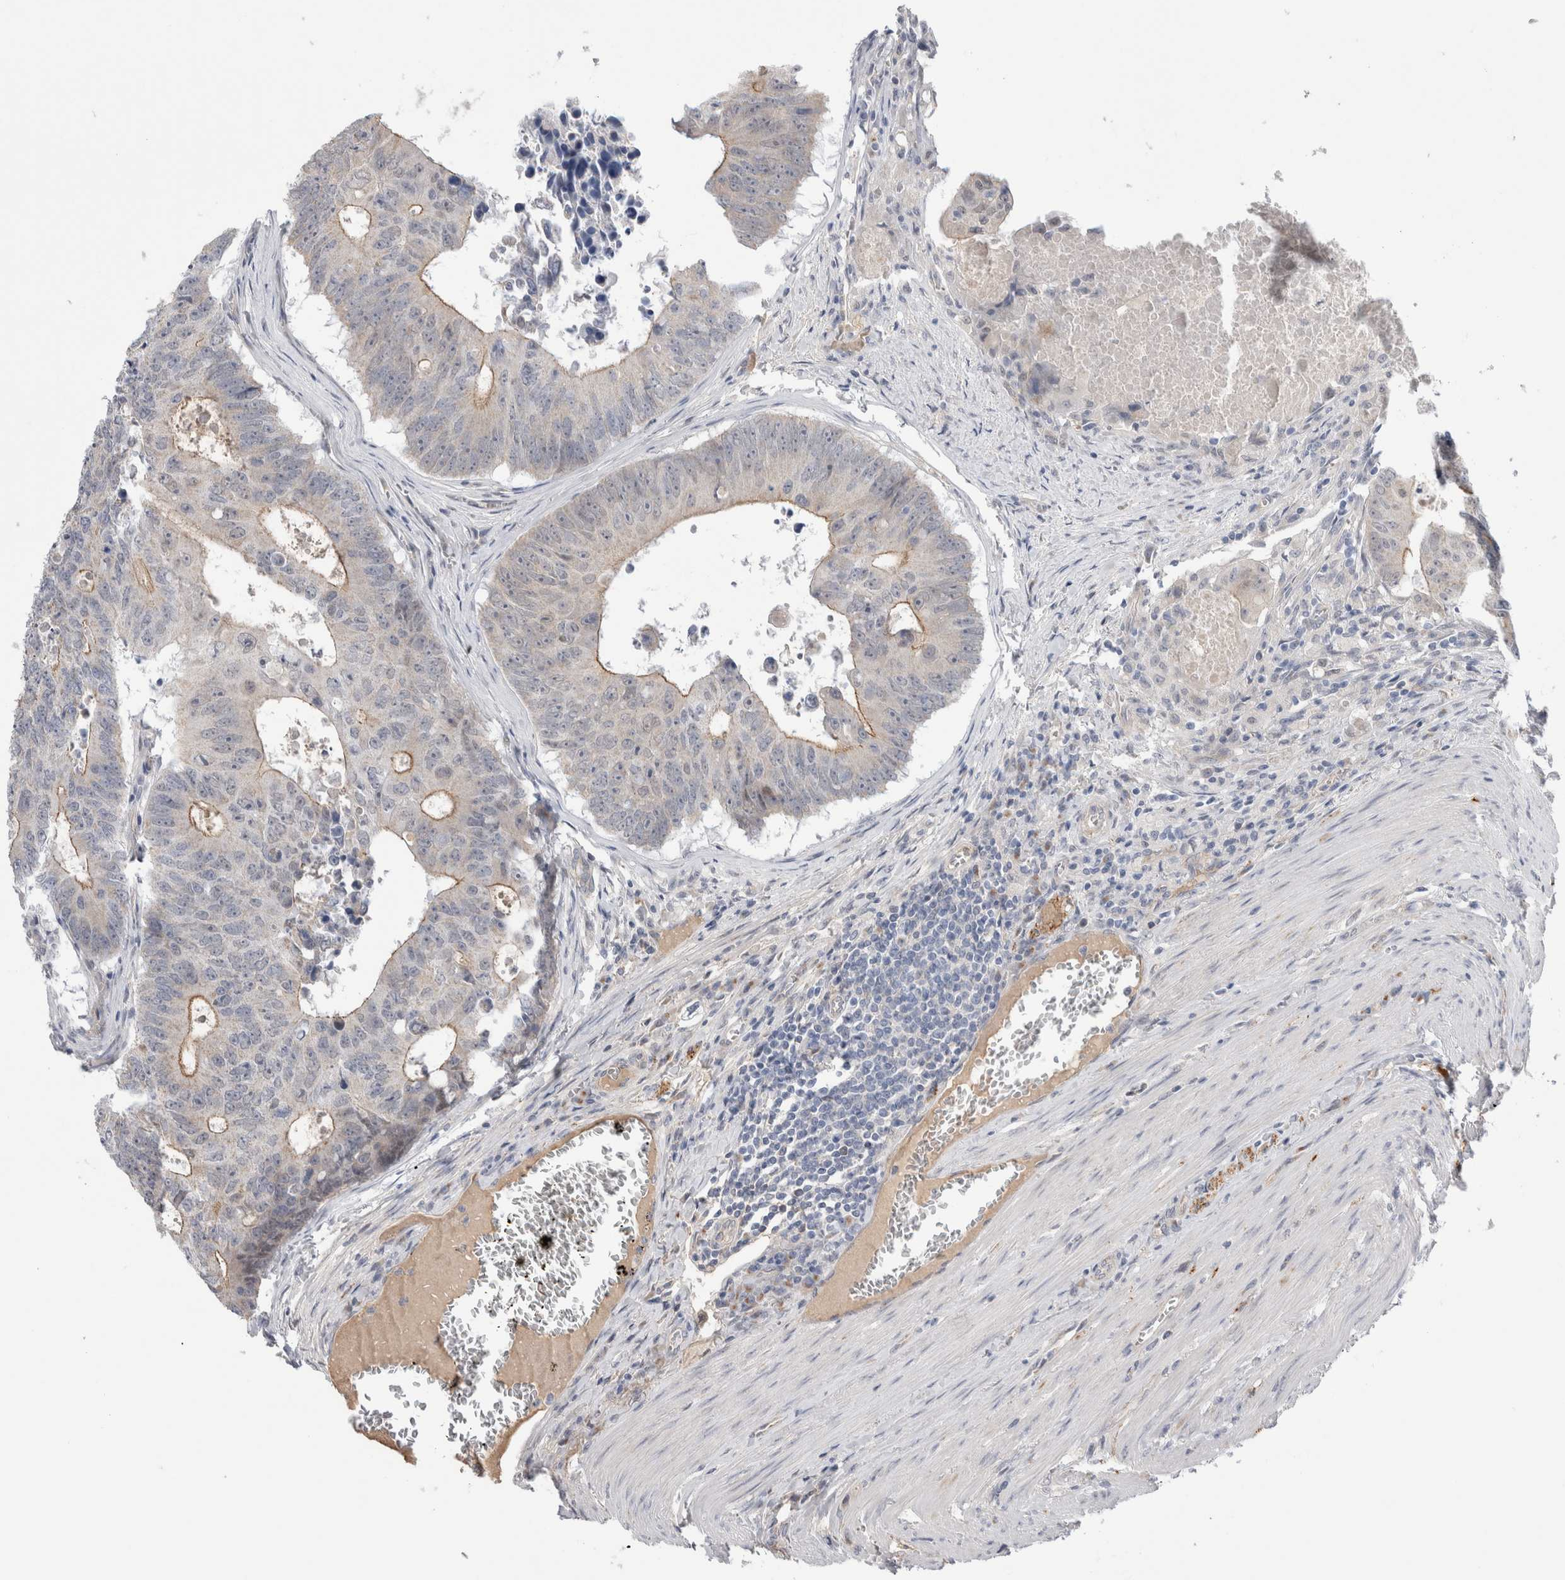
{"staining": {"intensity": "moderate", "quantity": "<25%", "location": "cytoplasmic/membranous"}, "tissue": "colorectal cancer", "cell_type": "Tumor cells", "image_type": "cancer", "snomed": [{"axis": "morphology", "description": "Adenocarcinoma, NOS"}, {"axis": "topography", "description": "Colon"}], "caption": "A photomicrograph of colorectal cancer stained for a protein displays moderate cytoplasmic/membranous brown staining in tumor cells. Using DAB (3,3'-diaminobenzidine) (brown) and hematoxylin (blue) stains, captured at high magnification using brightfield microscopy.", "gene": "TAFA5", "patient": {"sex": "male", "age": 87}}